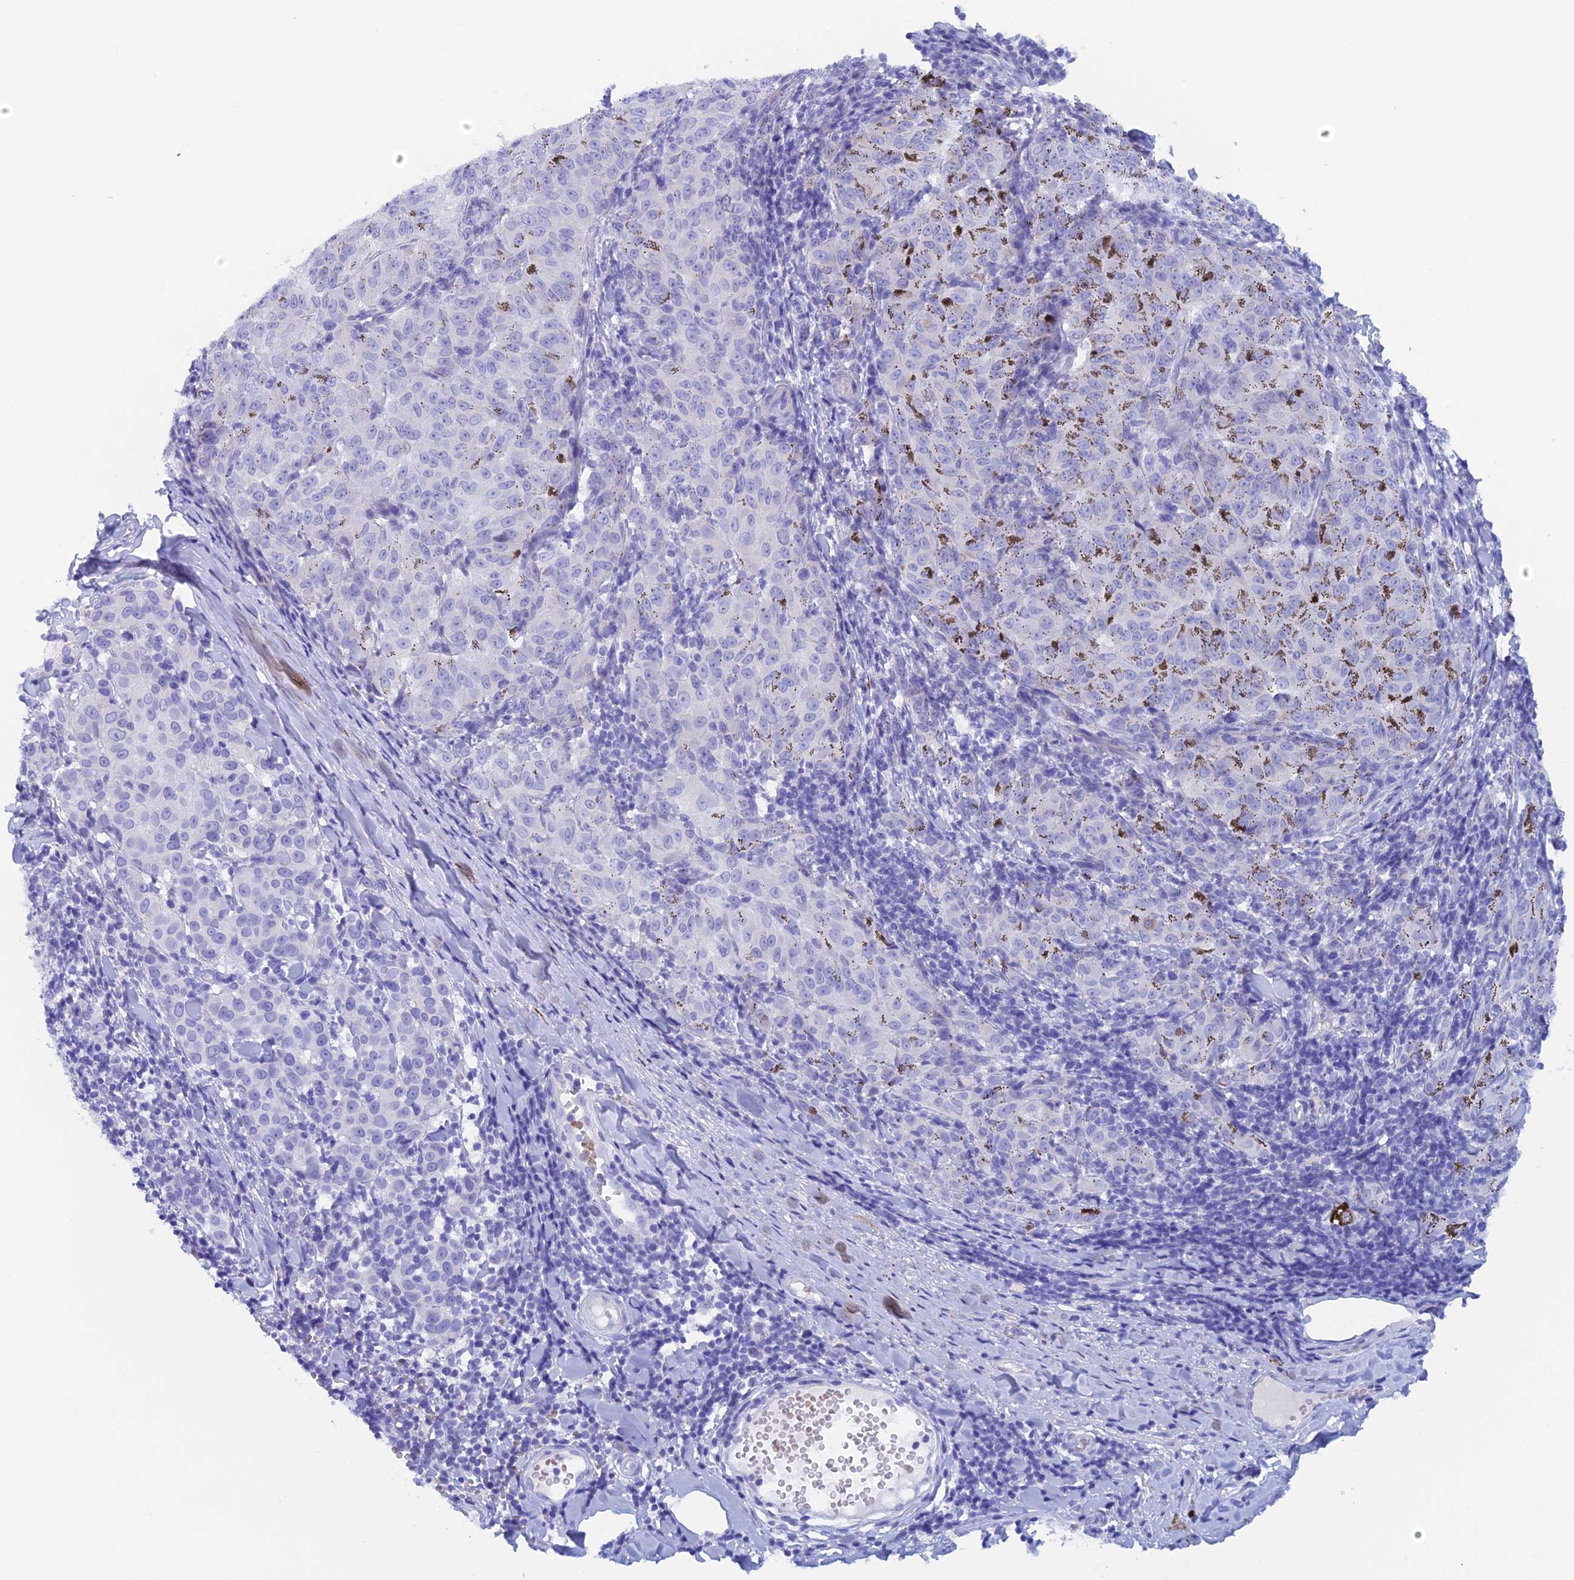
{"staining": {"intensity": "negative", "quantity": "none", "location": "none"}, "tissue": "melanoma", "cell_type": "Tumor cells", "image_type": "cancer", "snomed": [{"axis": "morphology", "description": "Malignant melanoma, NOS"}, {"axis": "topography", "description": "Skin"}], "caption": "A histopathology image of human melanoma is negative for staining in tumor cells.", "gene": "PSMC3IP", "patient": {"sex": "female", "age": 72}}